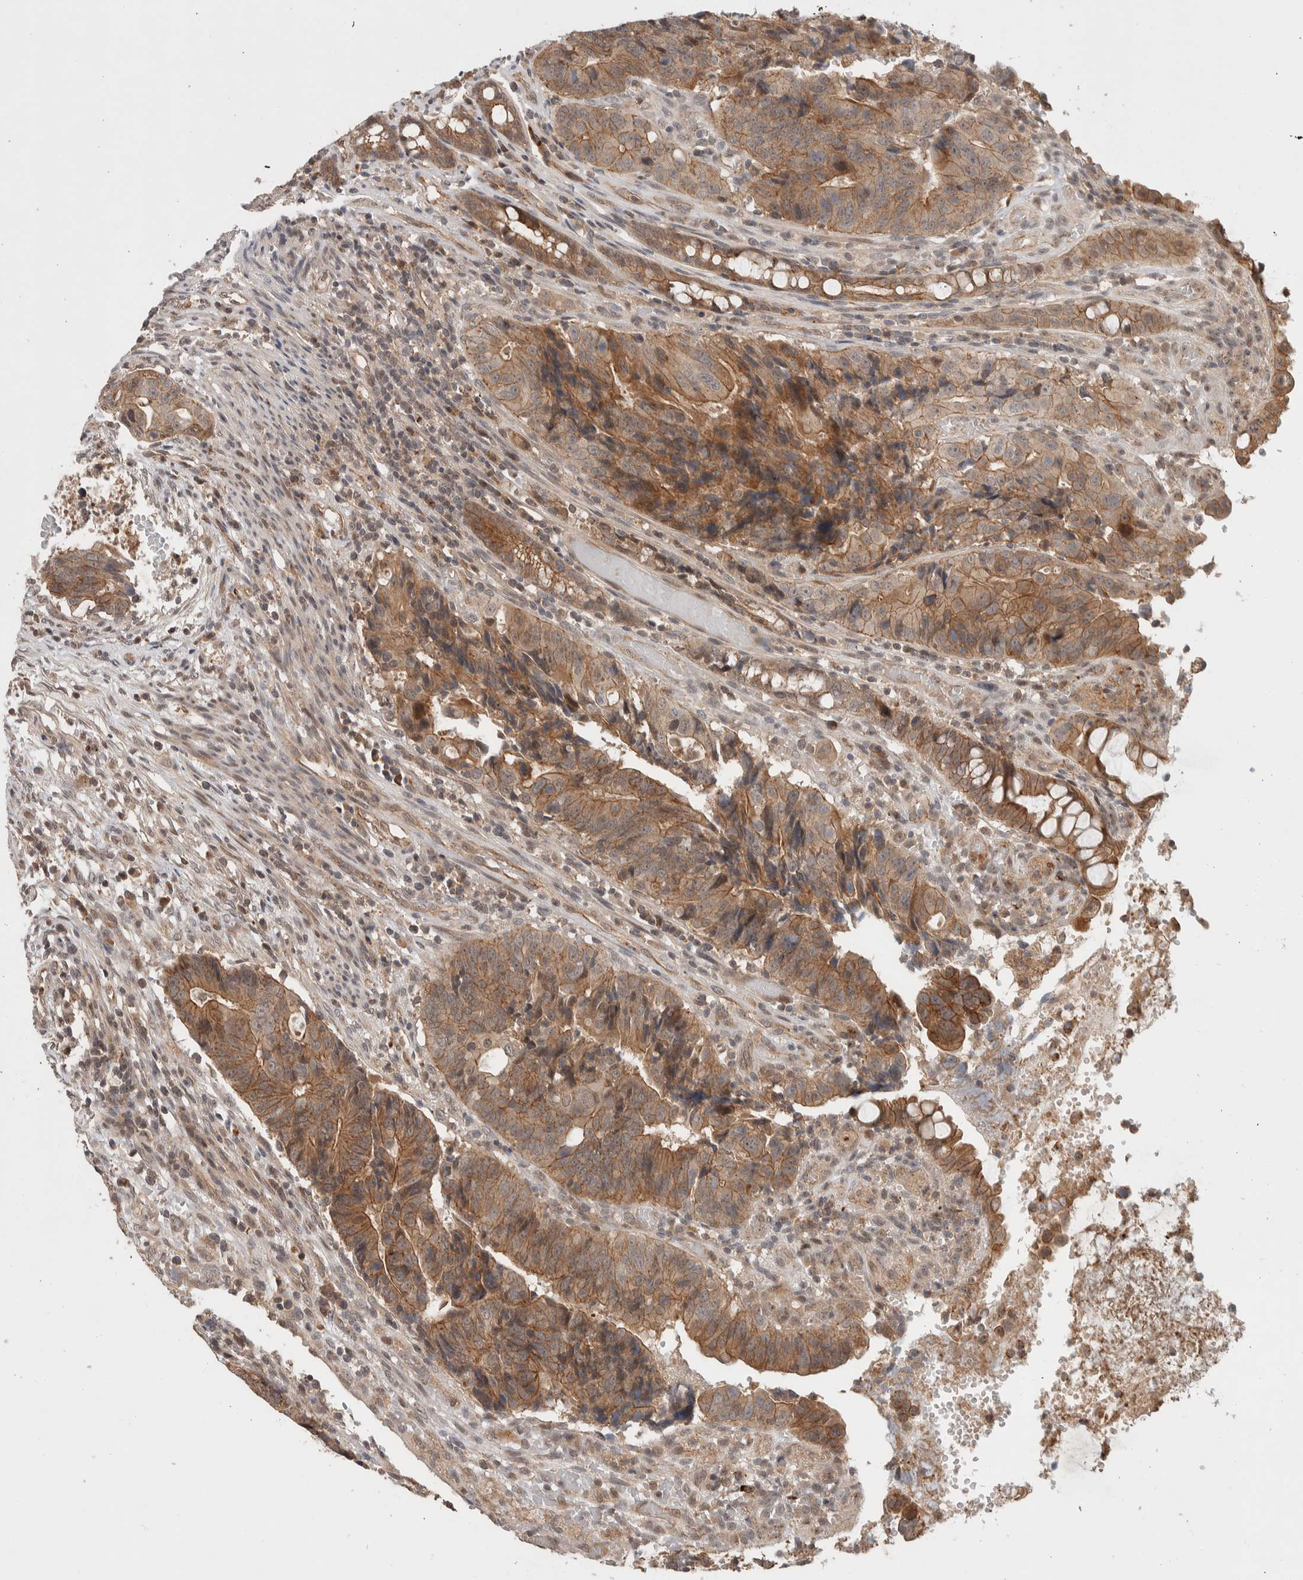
{"staining": {"intensity": "moderate", "quantity": ">75%", "location": "cytoplasmic/membranous"}, "tissue": "colorectal cancer", "cell_type": "Tumor cells", "image_type": "cancer", "snomed": [{"axis": "morphology", "description": "Adenocarcinoma, NOS"}, {"axis": "topography", "description": "Colon"}], "caption": "Colorectal cancer (adenocarcinoma) stained for a protein (brown) shows moderate cytoplasmic/membranous positive staining in approximately >75% of tumor cells.", "gene": "DEPTOR", "patient": {"sex": "female", "age": 57}}